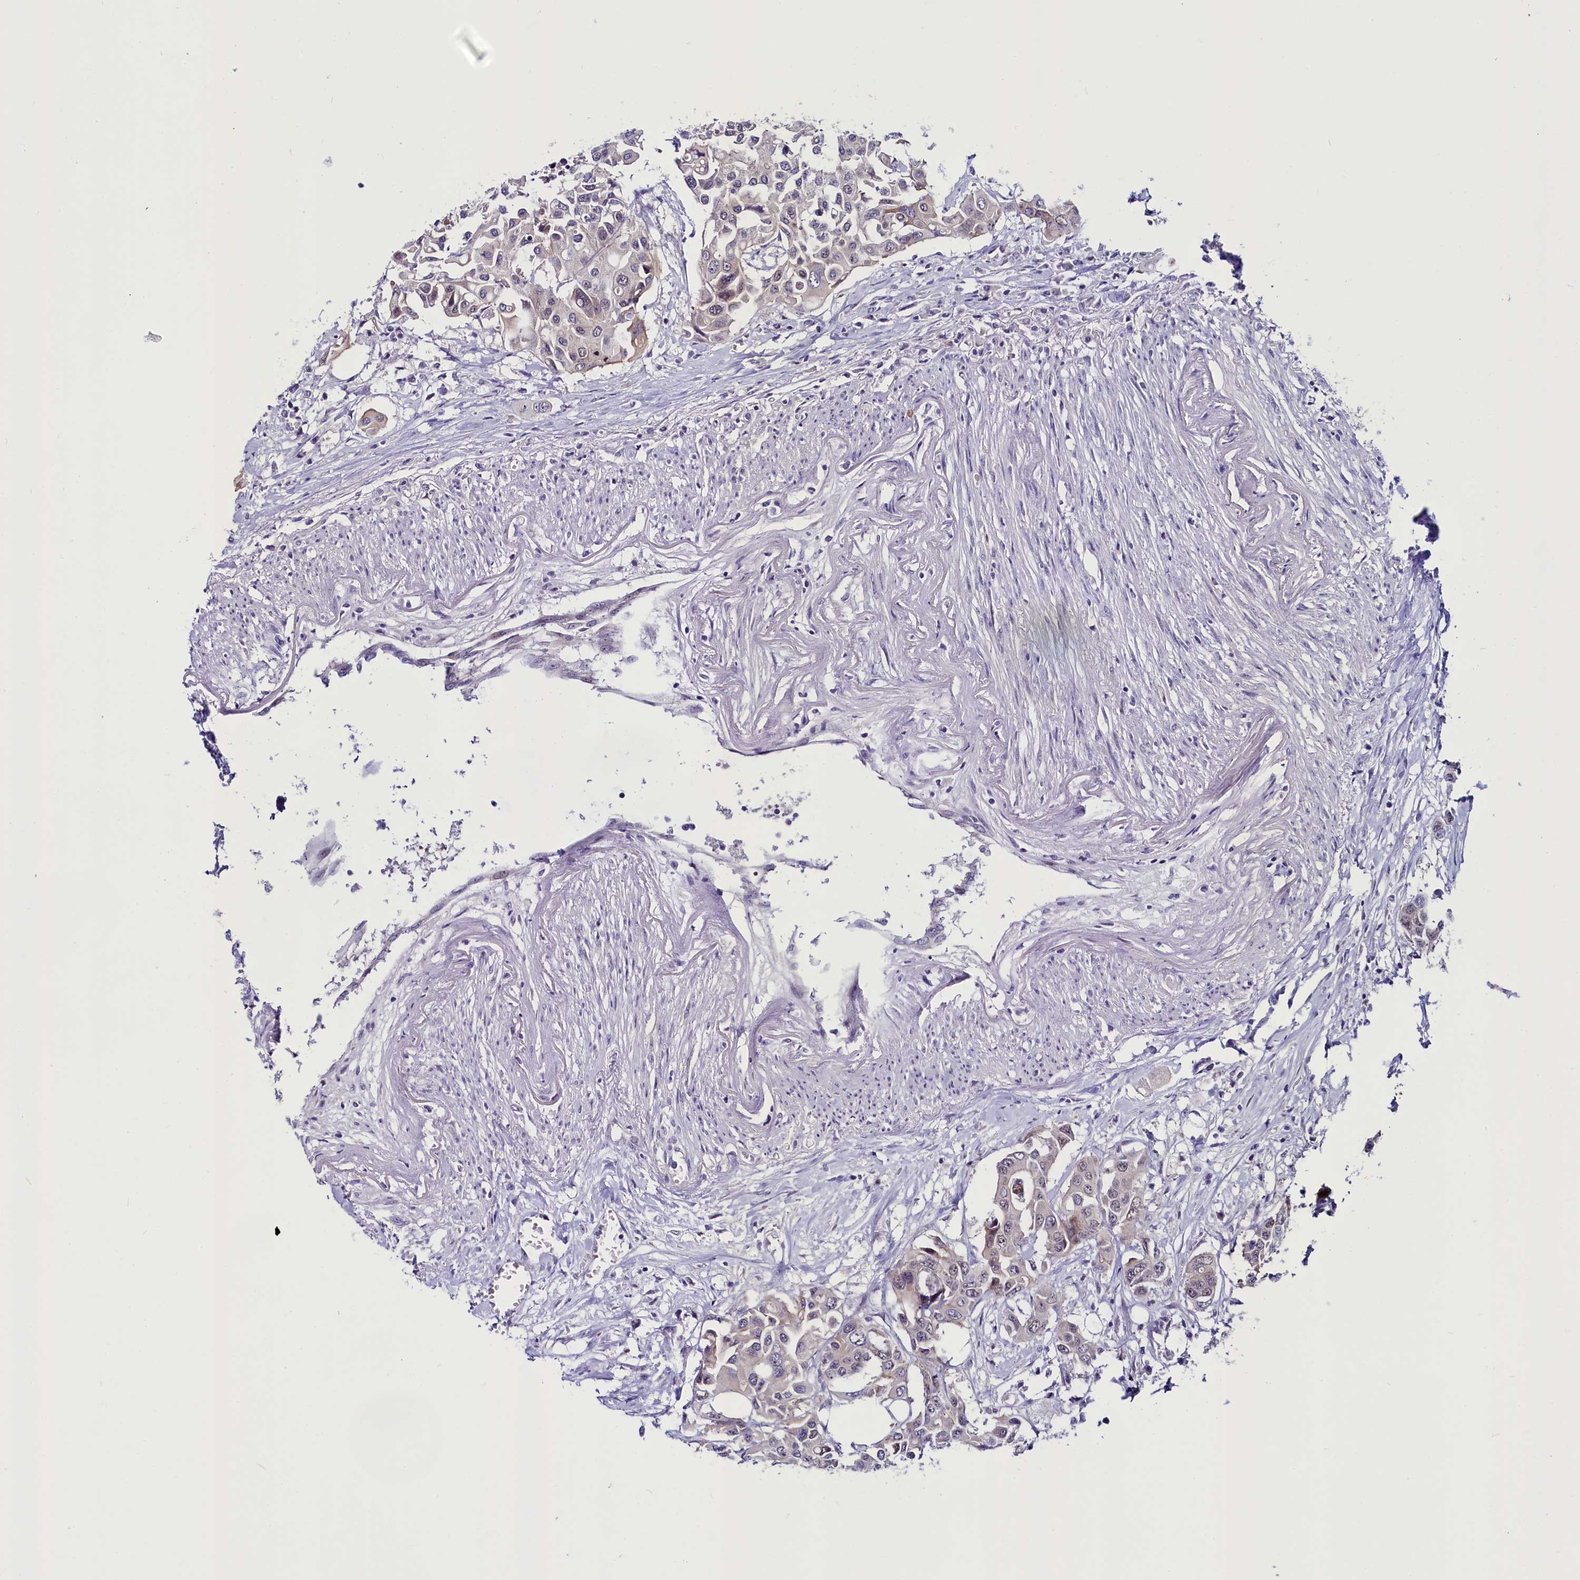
{"staining": {"intensity": "weak", "quantity": "<25%", "location": "cytoplasmic/membranous,nuclear"}, "tissue": "colorectal cancer", "cell_type": "Tumor cells", "image_type": "cancer", "snomed": [{"axis": "morphology", "description": "Adenocarcinoma, NOS"}, {"axis": "topography", "description": "Colon"}], "caption": "DAB (3,3'-diaminobenzidine) immunohistochemical staining of human colorectal adenocarcinoma demonstrates no significant positivity in tumor cells.", "gene": "CCDC106", "patient": {"sex": "male", "age": 77}}